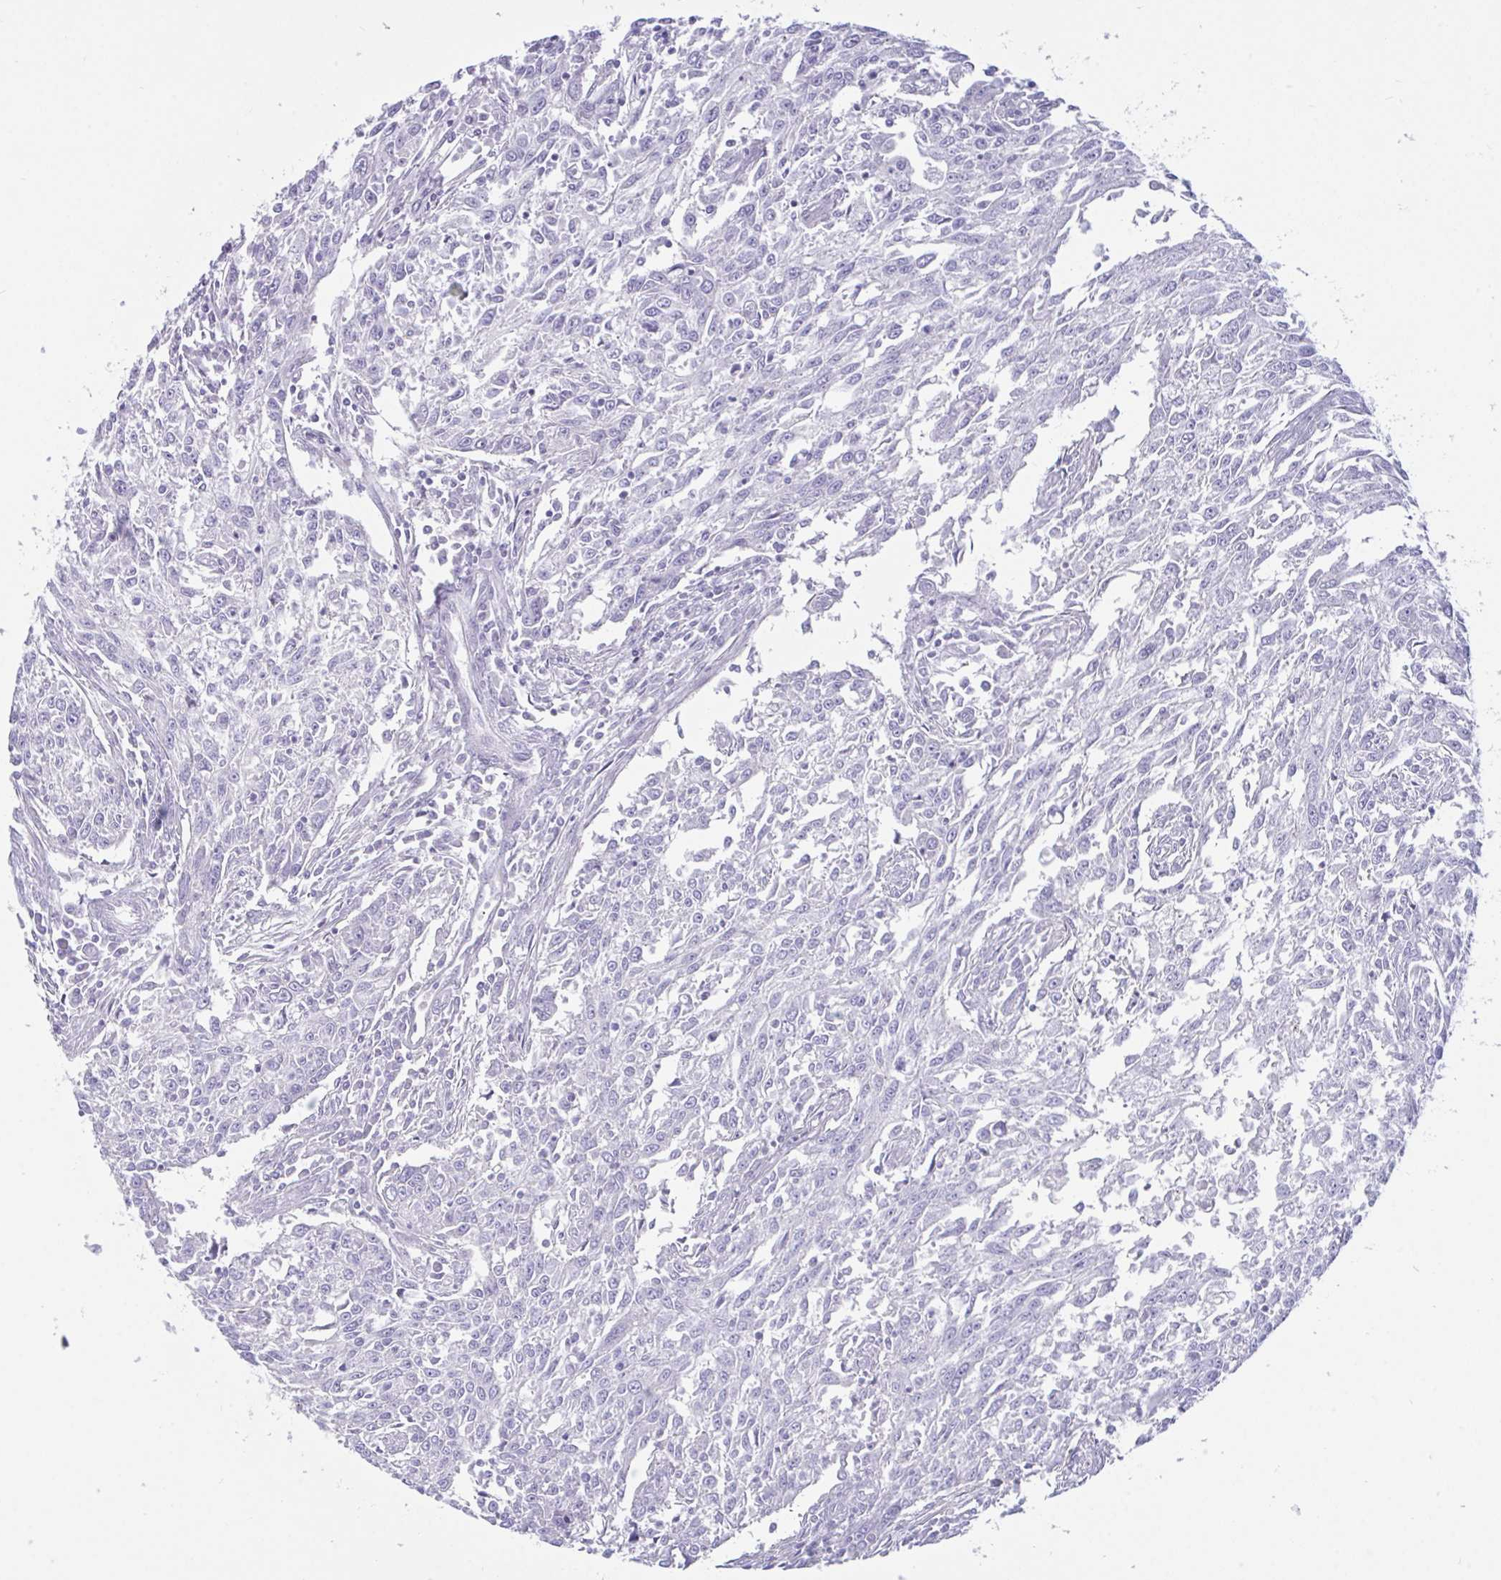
{"staining": {"intensity": "negative", "quantity": "none", "location": "none"}, "tissue": "breast cancer", "cell_type": "Tumor cells", "image_type": "cancer", "snomed": [{"axis": "morphology", "description": "Duct carcinoma"}, {"axis": "topography", "description": "Breast"}], "caption": "High magnification brightfield microscopy of breast cancer stained with DAB (brown) and counterstained with hematoxylin (blue): tumor cells show no significant positivity.", "gene": "OXLD1", "patient": {"sex": "female", "age": 50}}